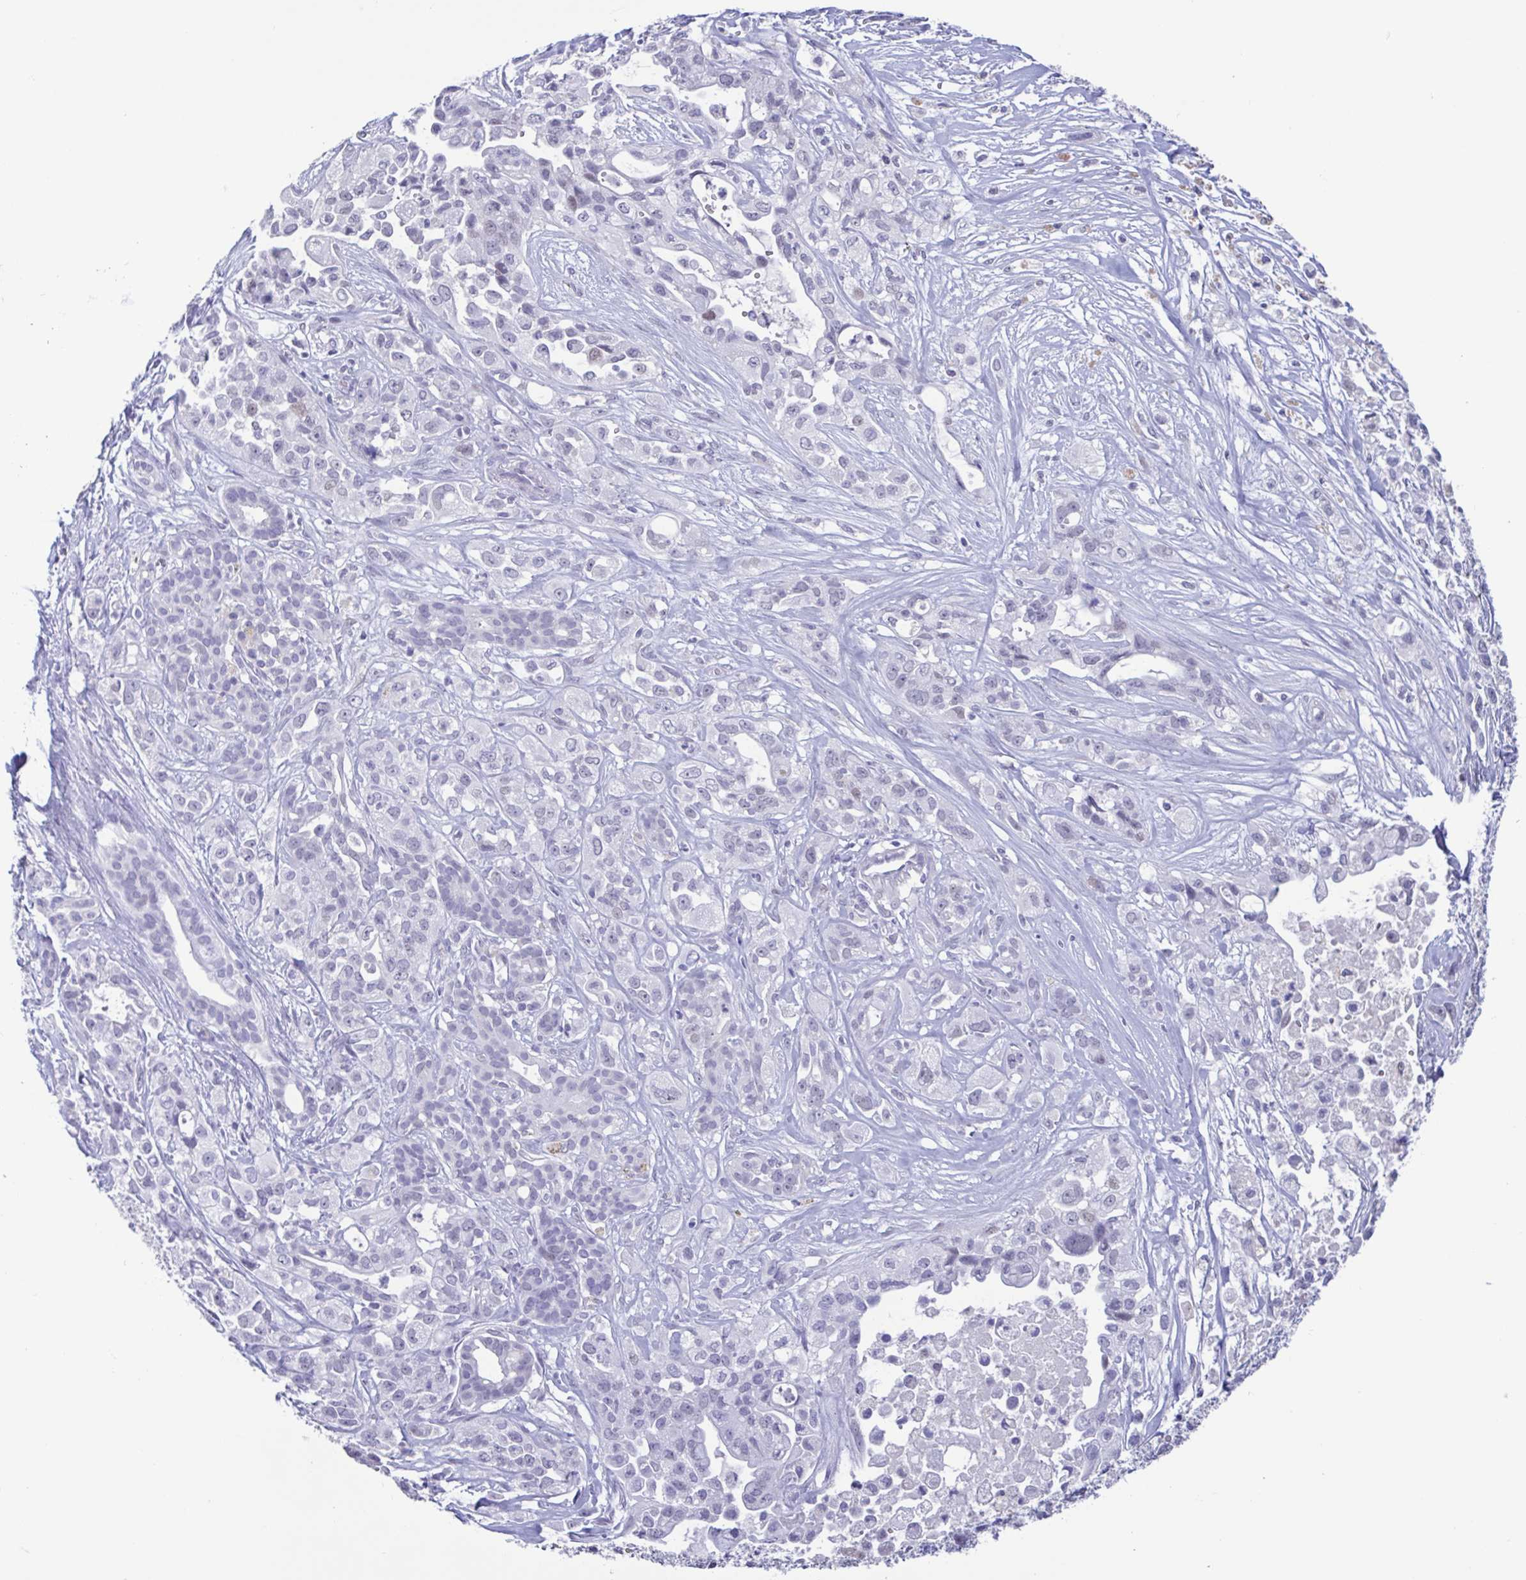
{"staining": {"intensity": "negative", "quantity": "none", "location": "none"}, "tissue": "pancreatic cancer", "cell_type": "Tumor cells", "image_type": "cancer", "snomed": [{"axis": "morphology", "description": "Adenocarcinoma, NOS"}, {"axis": "topography", "description": "Pancreas"}], "caption": "IHC image of neoplastic tissue: adenocarcinoma (pancreatic) stained with DAB exhibits no significant protein expression in tumor cells.", "gene": "PERM1", "patient": {"sex": "male", "age": 44}}